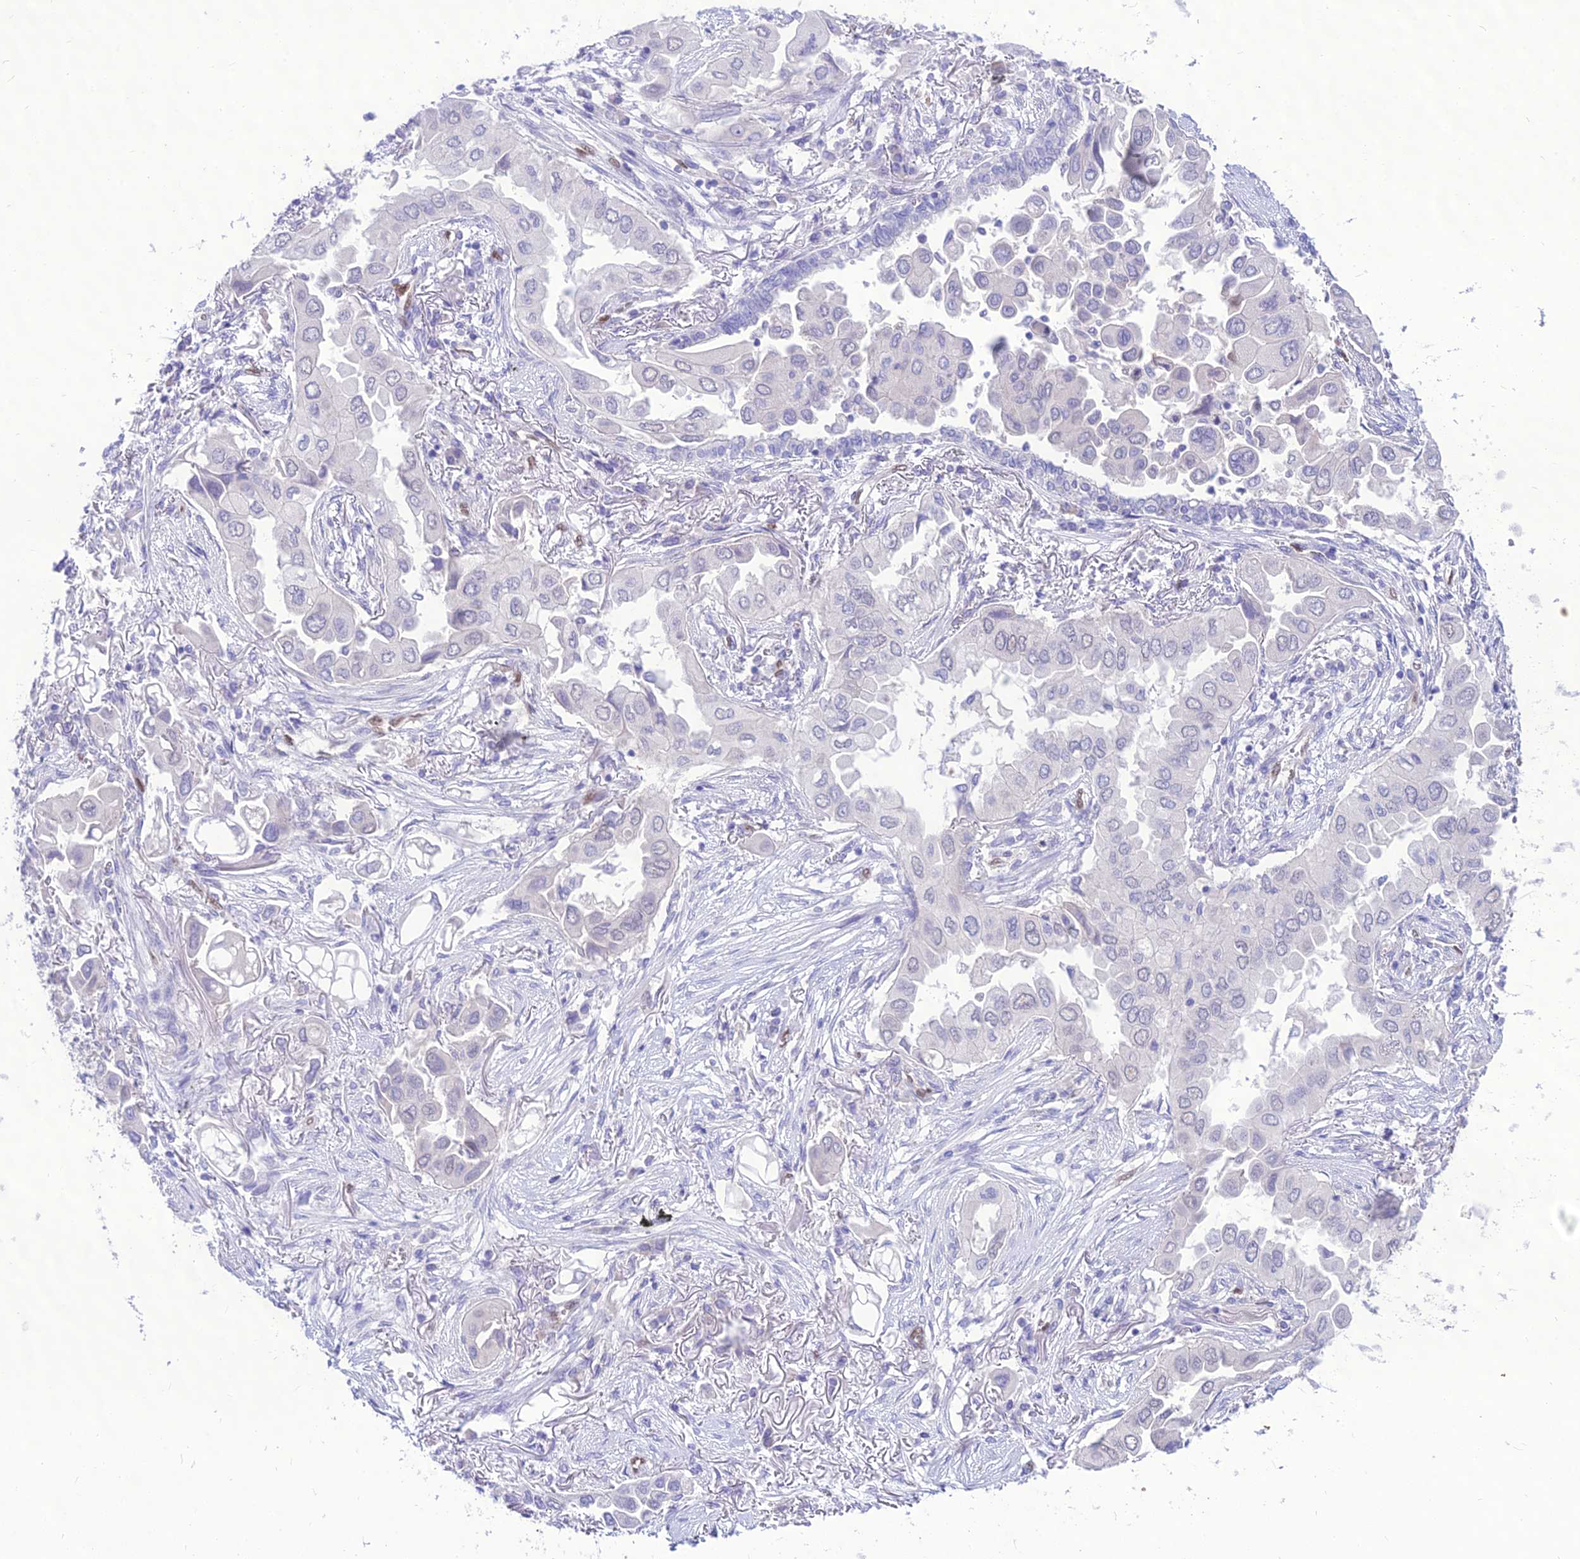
{"staining": {"intensity": "negative", "quantity": "none", "location": "none"}, "tissue": "lung cancer", "cell_type": "Tumor cells", "image_type": "cancer", "snomed": [{"axis": "morphology", "description": "Adenocarcinoma, NOS"}, {"axis": "topography", "description": "Lung"}], "caption": "Immunohistochemistry histopathology image of human lung cancer stained for a protein (brown), which exhibits no expression in tumor cells.", "gene": "NOVA2", "patient": {"sex": "female", "age": 76}}